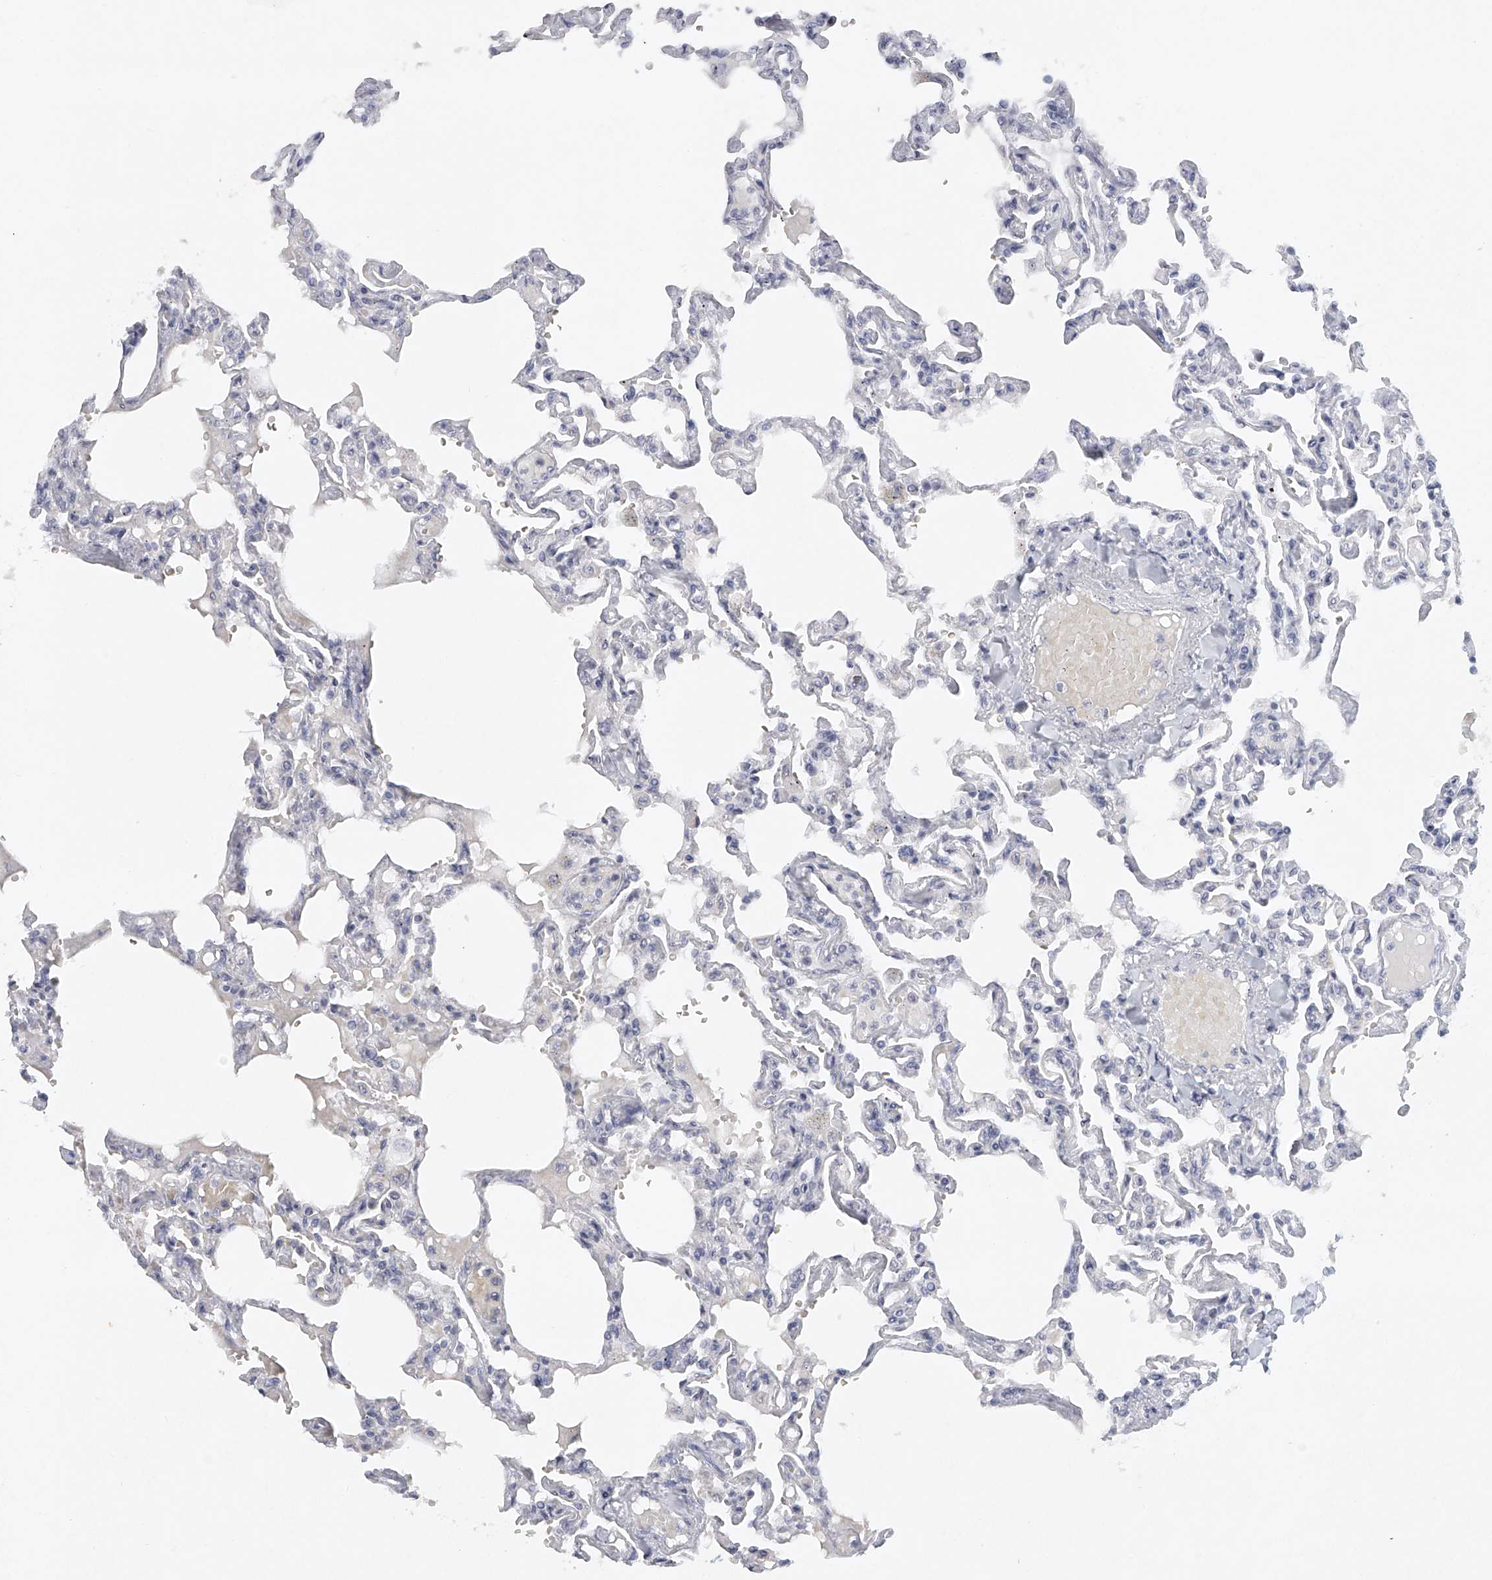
{"staining": {"intensity": "negative", "quantity": "none", "location": "none"}, "tissue": "lung", "cell_type": "Alveolar cells", "image_type": "normal", "snomed": [{"axis": "morphology", "description": "Normal tissue, NOS"}, {"axis": "topography", "description": "Lung"}], "caption": "The image shows no staining of alveolar cells in normal lung.", "gene": "FAT2", "patient": {"sex": "male", "age": 21}}